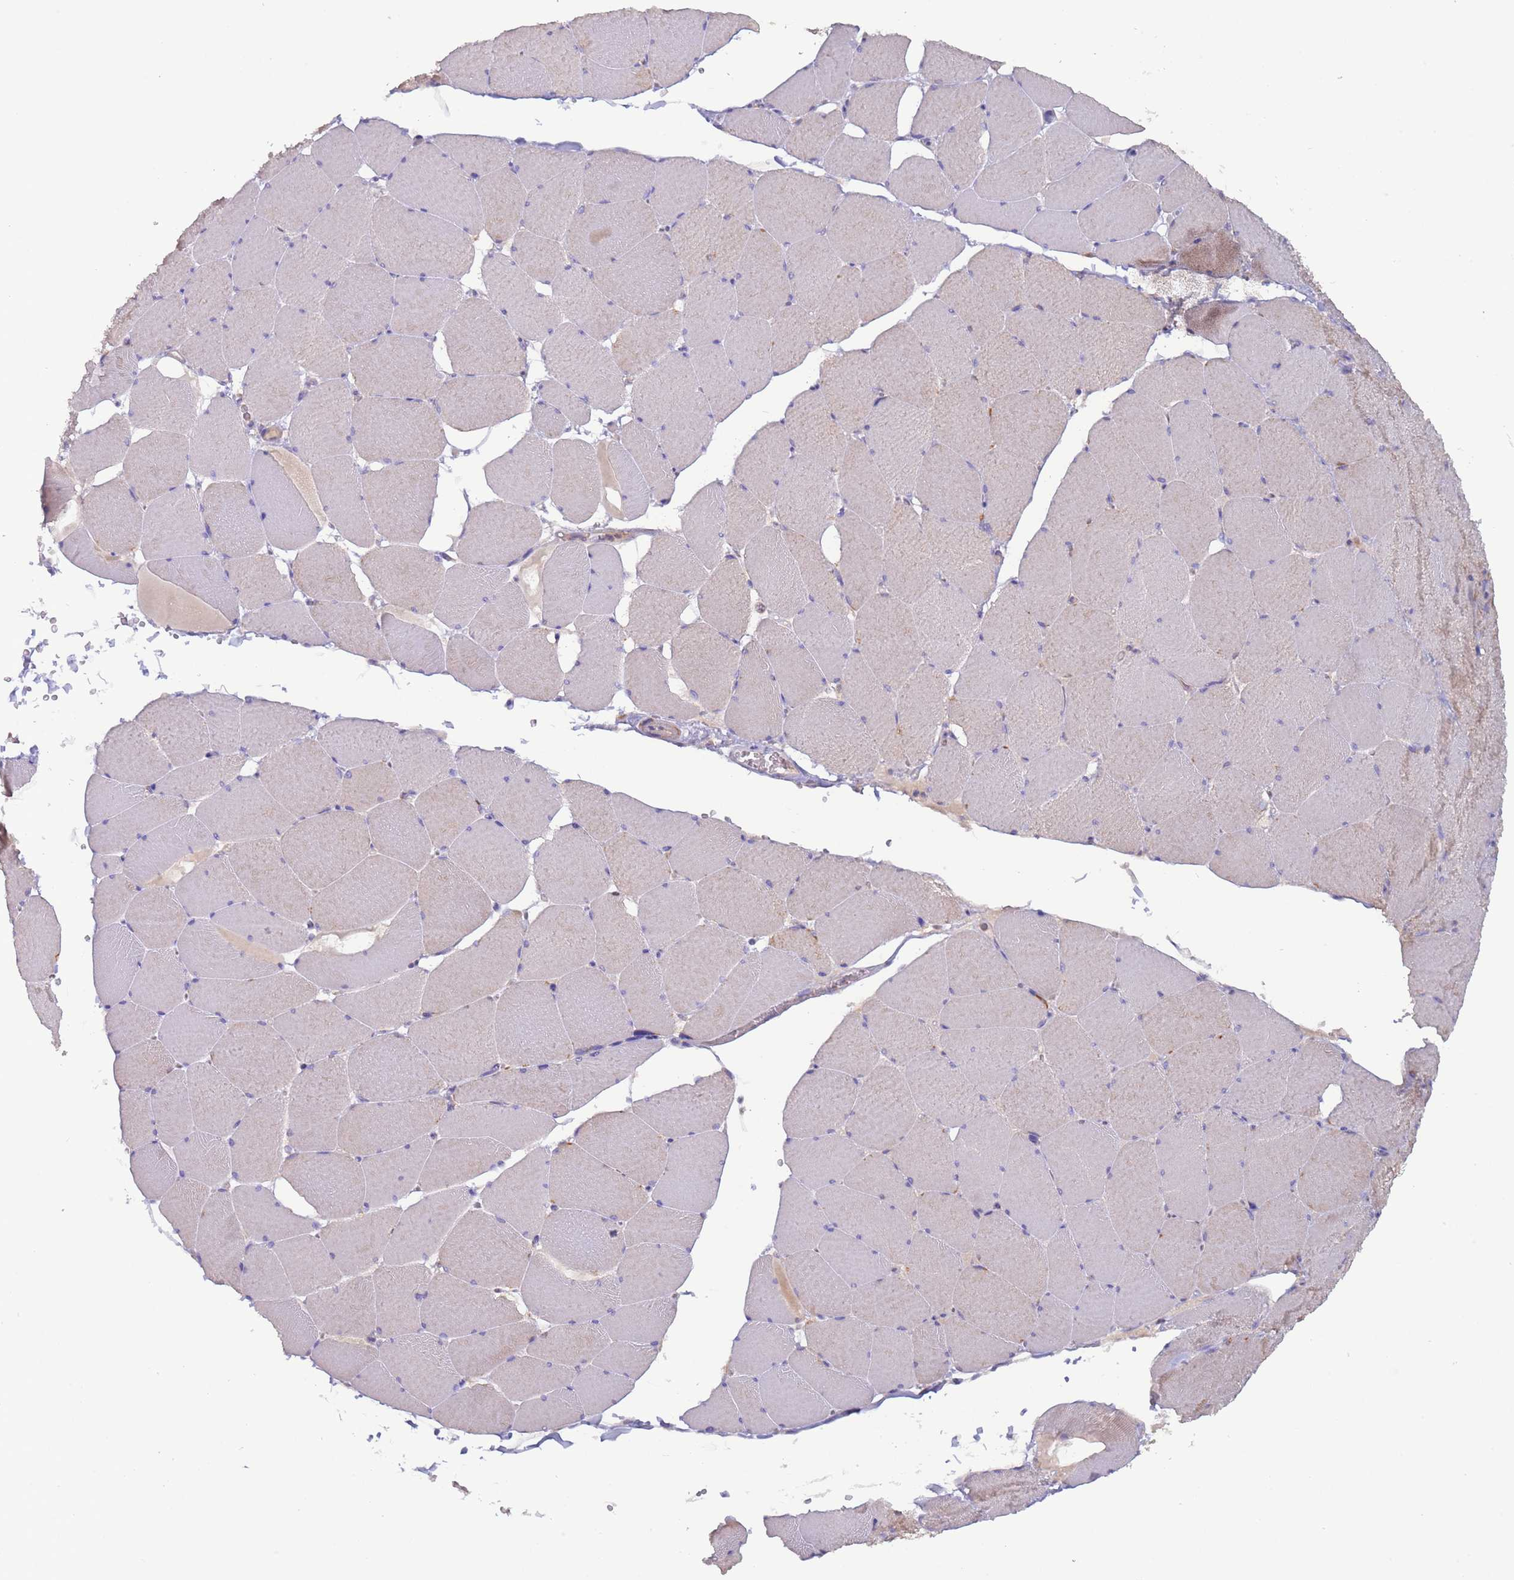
{"staining": {"intensity": "moderate", "quantity": "<25%", "location": "cytoplasmic/membranous"}, "tissue": "skeletal muscle", "cell_type": "Myocytes", "image_type": "normal", "snomed": [{"axis": "morphology", "description": "Normal tissue, NOS"}, {"axis": "topography", "description": "Skeletal muscle"}, {"axis": "topography", "description": "Head-Neck"}], "caption": "DAB immunohistochemical staining of benign skeletal muscle demonstrates moderate cytoplasmic/membranous protein positivity in approximately <25% of myocytes.", "gene": "UQCRQ", "patient": {"sex": "male", "age": 66}}